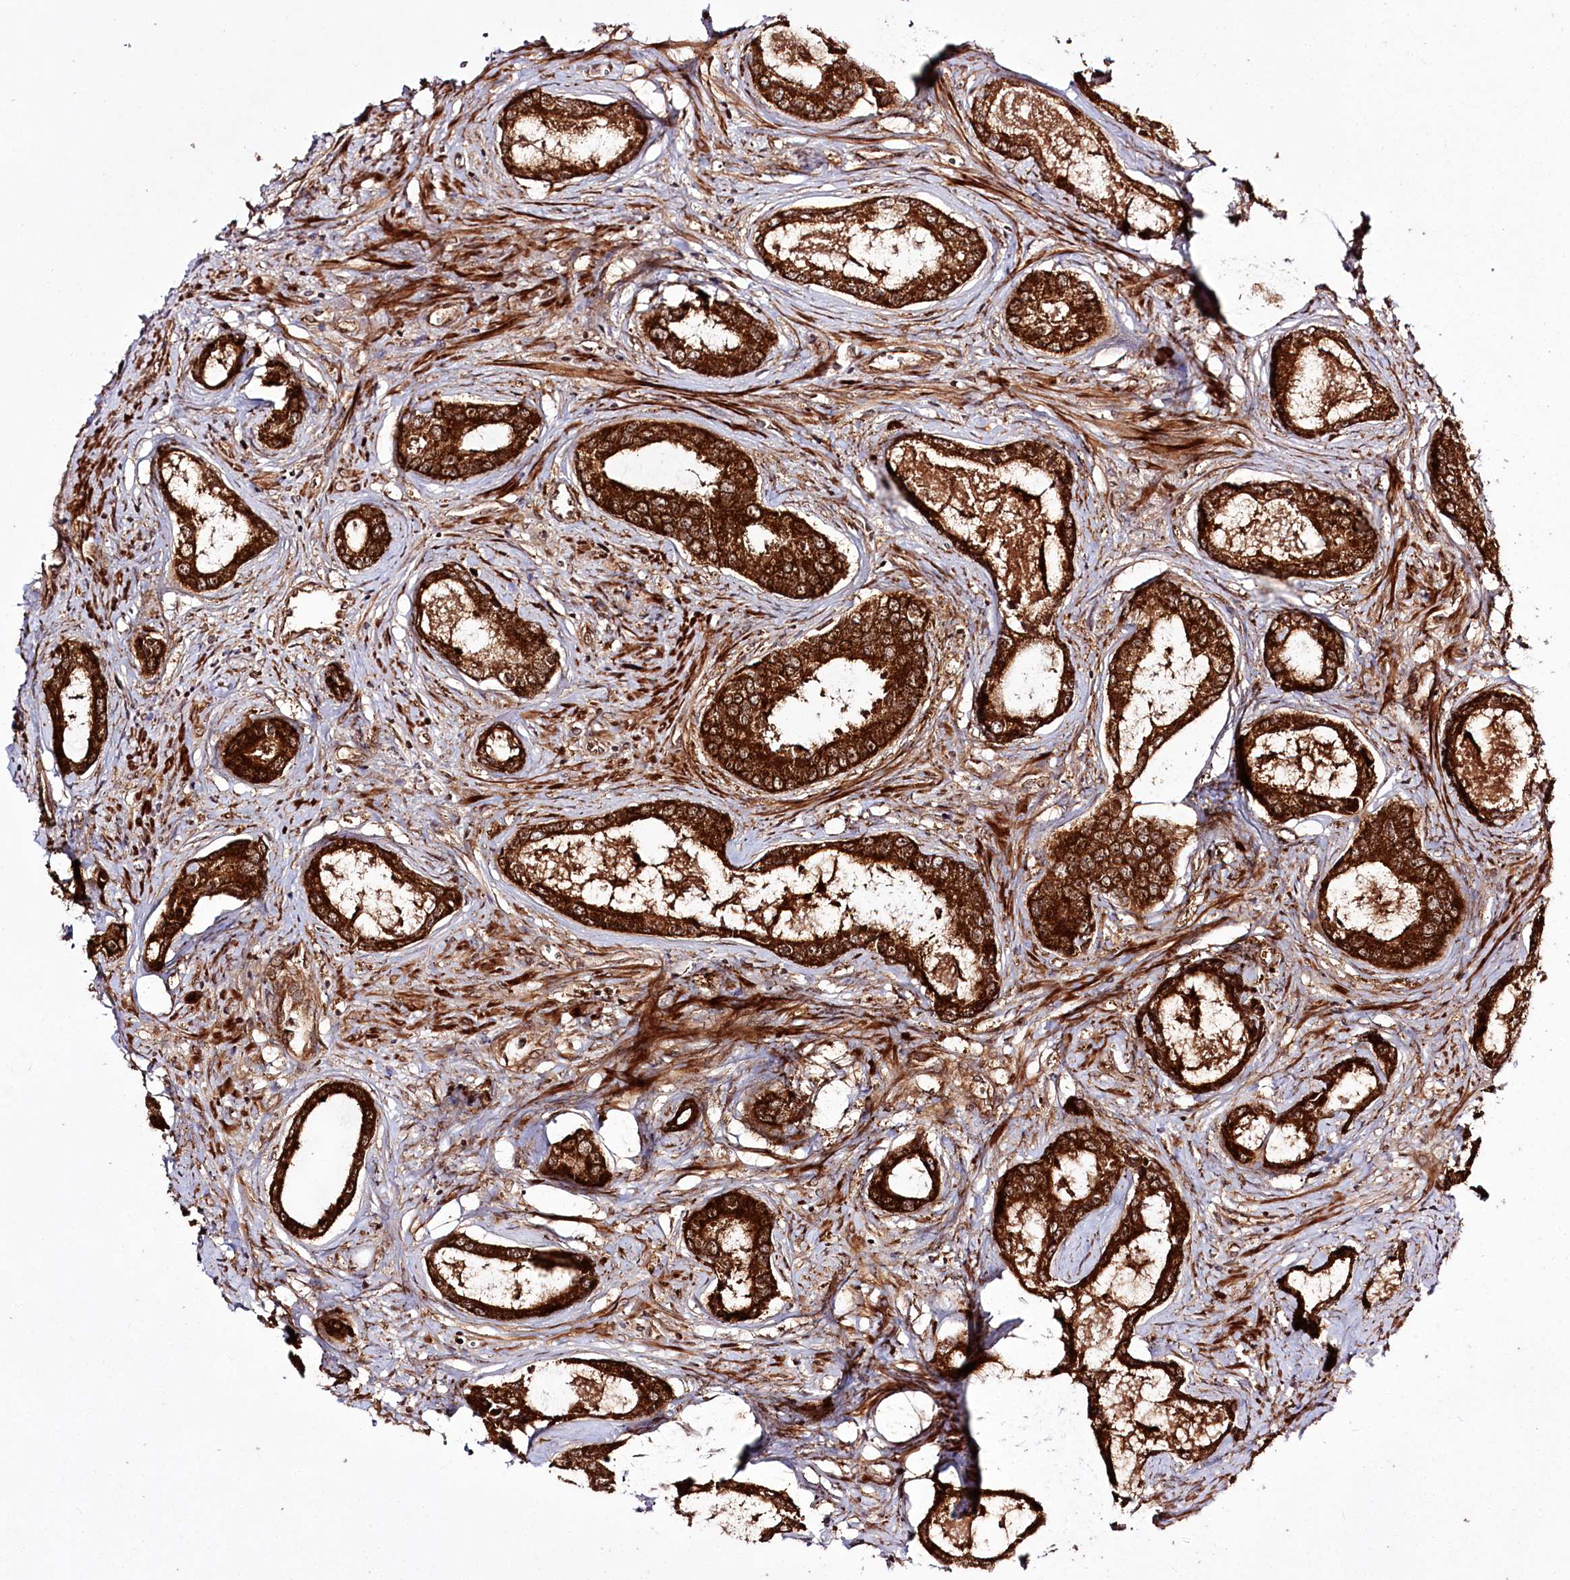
{"staining": {"intensity": "strong", "quantity": ">75%", "location": "cytoplasmic/membranous"}, "tissue": "prostate cancer", "cell_type": "Tumor cells", "image_type": "cancer", "snomed": [{"axis": "morphology", "description": "Adenocarcinoma, Low grade"}, {"axis": "topography", "description": "Prostate"}], "caption": "Adenocarcinoma (low-grade) (prostate) stained with immunohistochemistry (IHC) demonstrates strong cytoplasmic/membranous staining in approximately >75% of tumor cells.", "gene": "REXO2", "patient": {"sex": "male", "age": 68}}